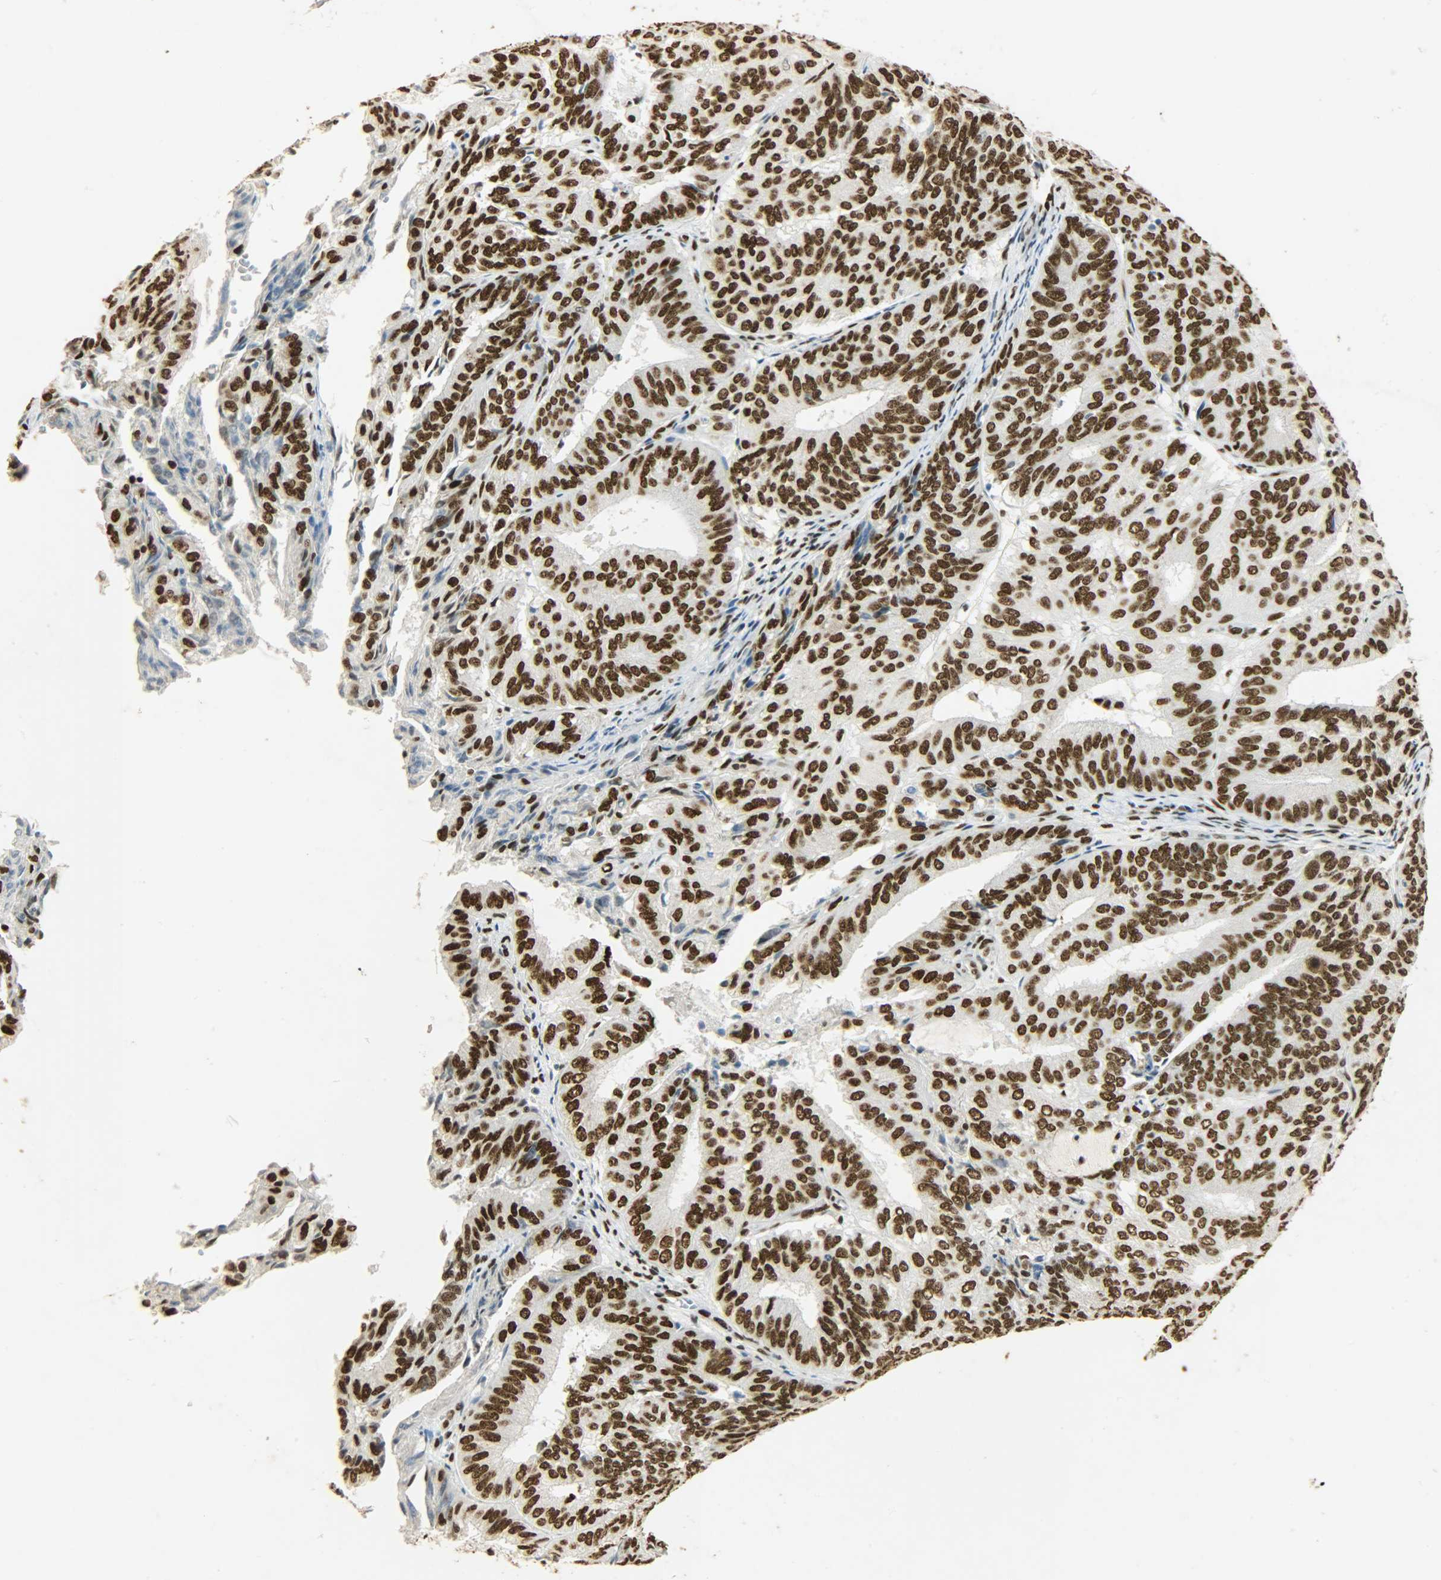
{"staining": {"intensity": "strong", "quantity": ">75%", "location": "nuclear"}, "tissue": "endometrial cancer", "cell_type": "Tumor cells", "image_type": "cancer", "snomed": [{"axis": "morphology", "description": "Adenocarcinoma, NOS"}, {"axis": "topography", "description": "Uterus"}], "caption": "The histopathology image exhibits a brown stain indicating the presence of a protein in the nuclear of tumor cells in endometrial cancer.", "gene": "KHDRBS1", "patient": {"sex": "female", "age": 60}}